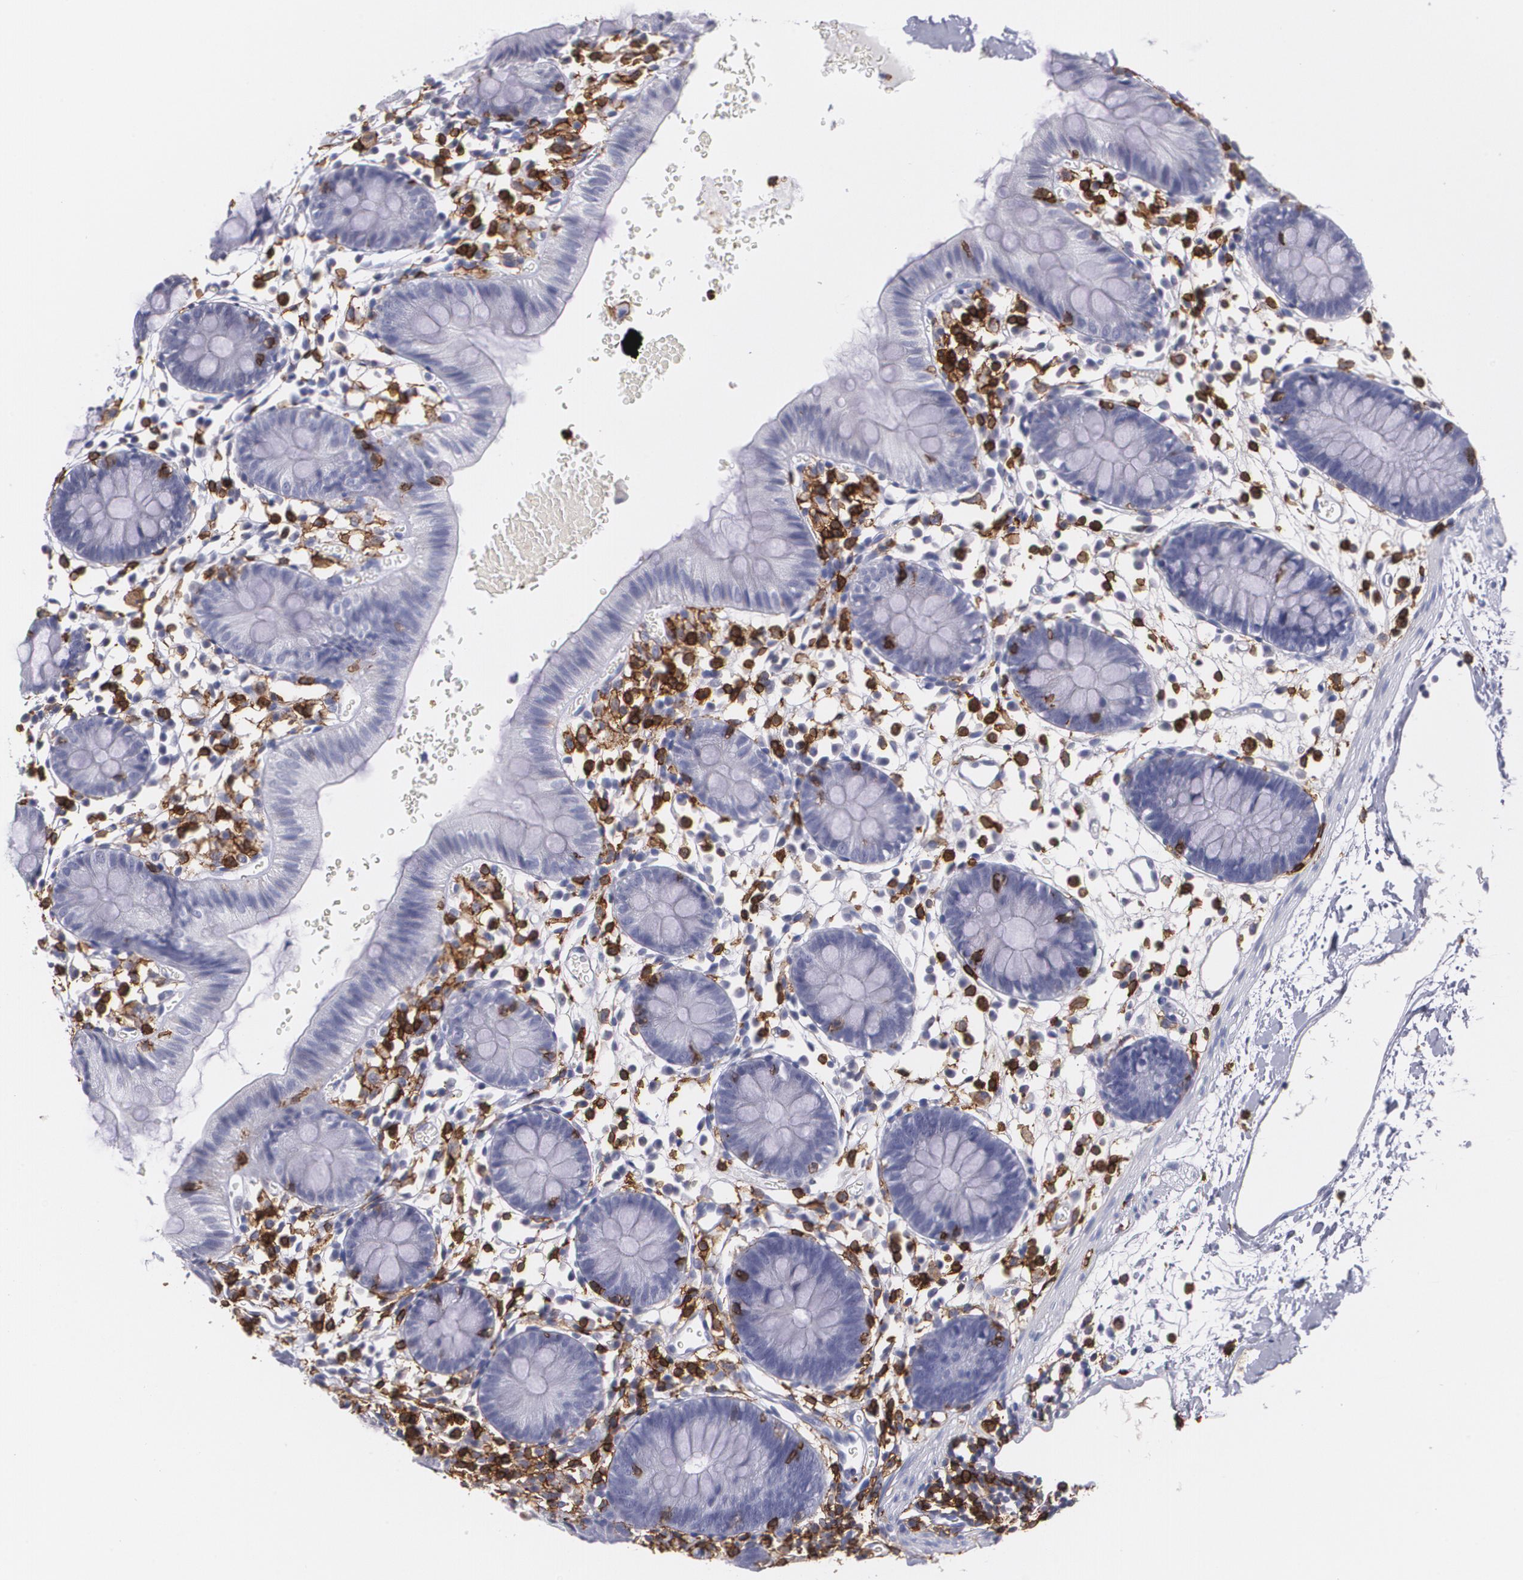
{"staining": {"intensity": "negative", "quantity": "none", "location": "none"}, "tissue": "colon", "cell_type": "Endothelial cells", "image_type": "normal", "snomed": [{"axis": "morphology", "description": "Normal tissue, NOS"}, {"axis": "topography", "description": "Colon"}], "caption": "This is an immunohistochemistry micrograph of unremarkable colon. There is no staining in endothelial cells.", "gene": "PTPRC", "patient": {"sex": "male", "age": 14}}